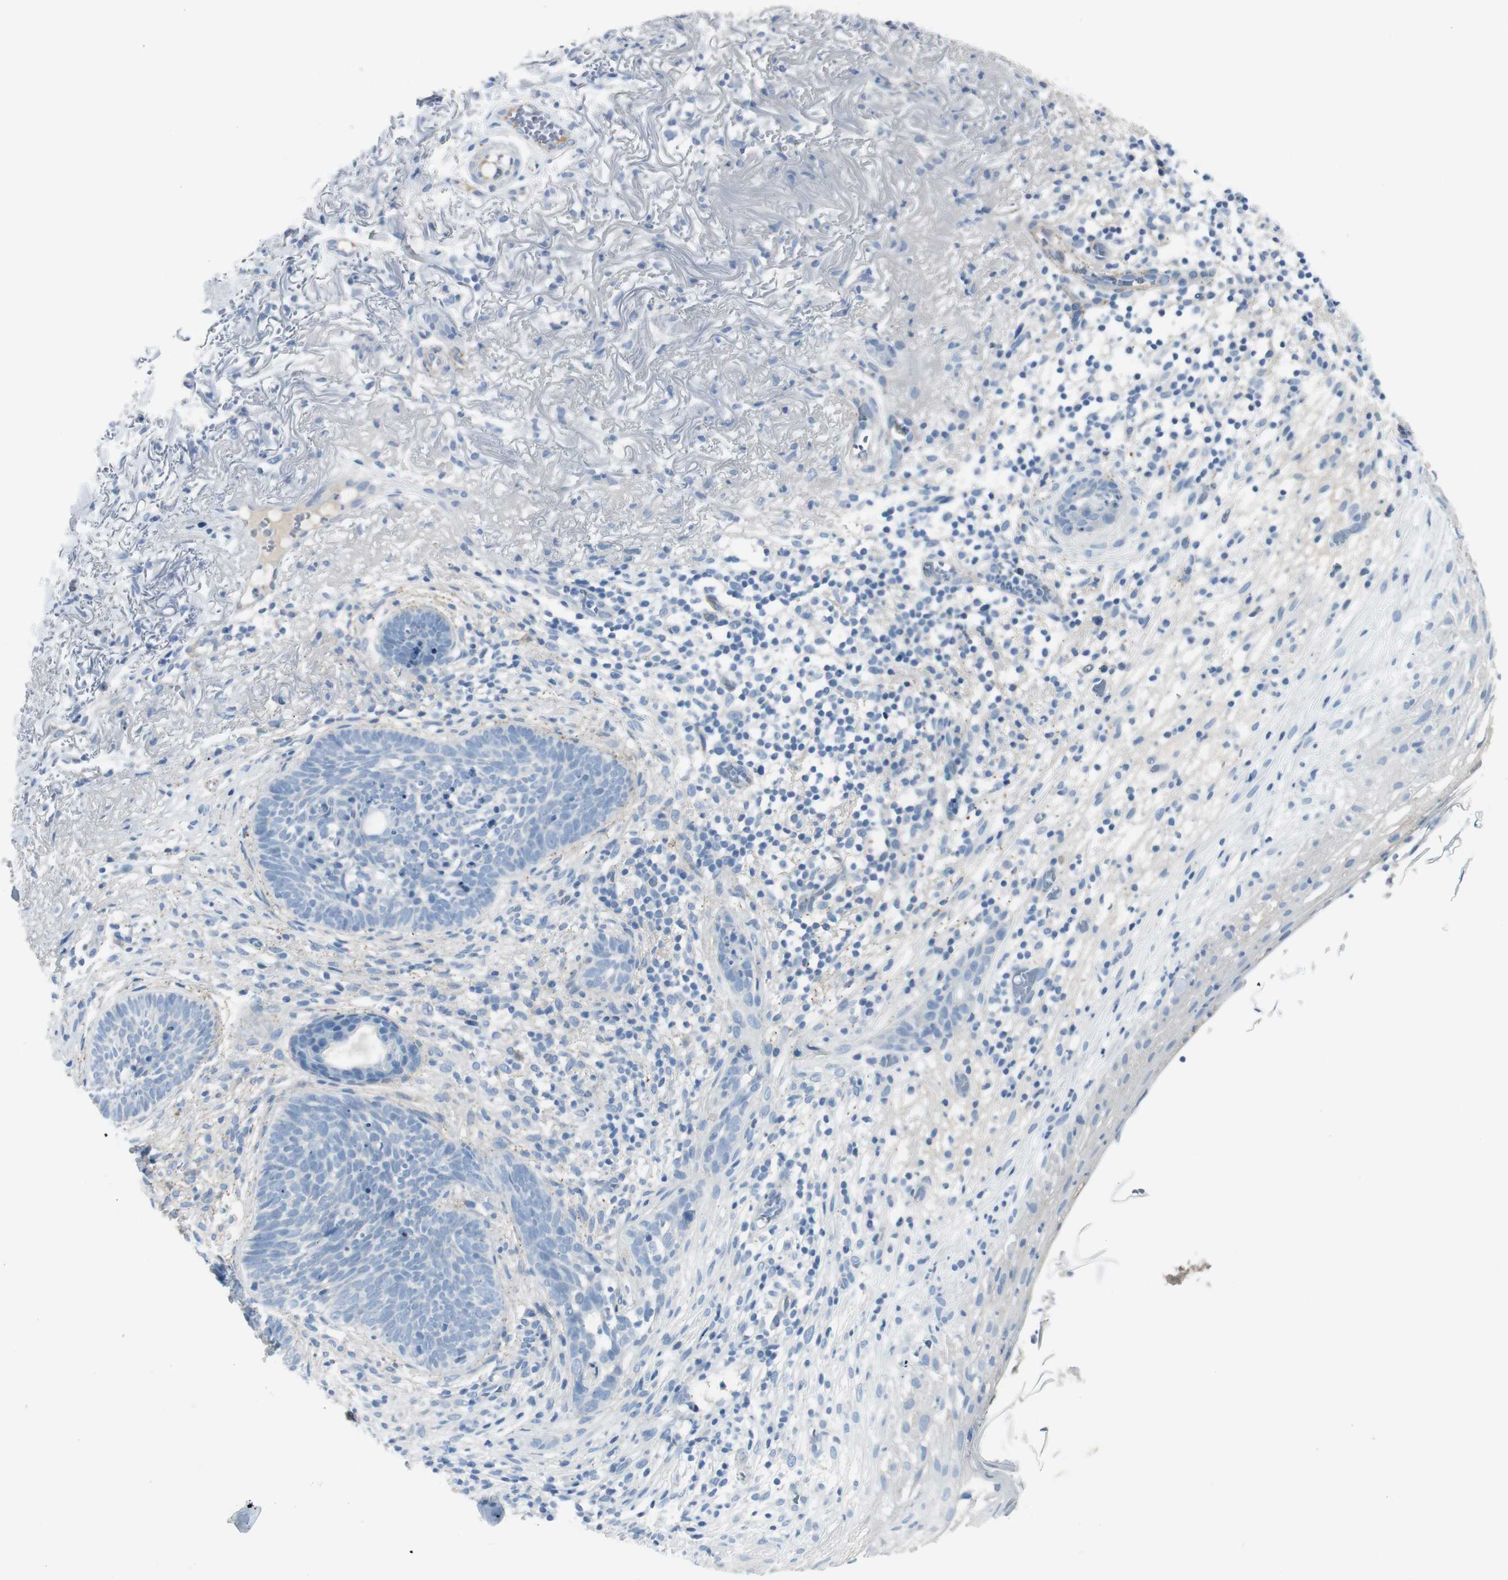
{"staining": {"intensity": "negative", "quantity": "none", "location": "none"}, "tissue": "skin cancer", "cell_type": "Tumor cells", "image_type": "cancer", "snomed": [{"axis": "morphology", "description": "Basal cell carcinoma"}, {"axis": "topography", "description": "Skin"}], "caption": "This is a image of IHC staining of skin cancer (basal cell carcinoma), which shows no staining in tumor cells.", "gene": "CACNA2D1", "patient": {"sex": "female", "age": 70}}